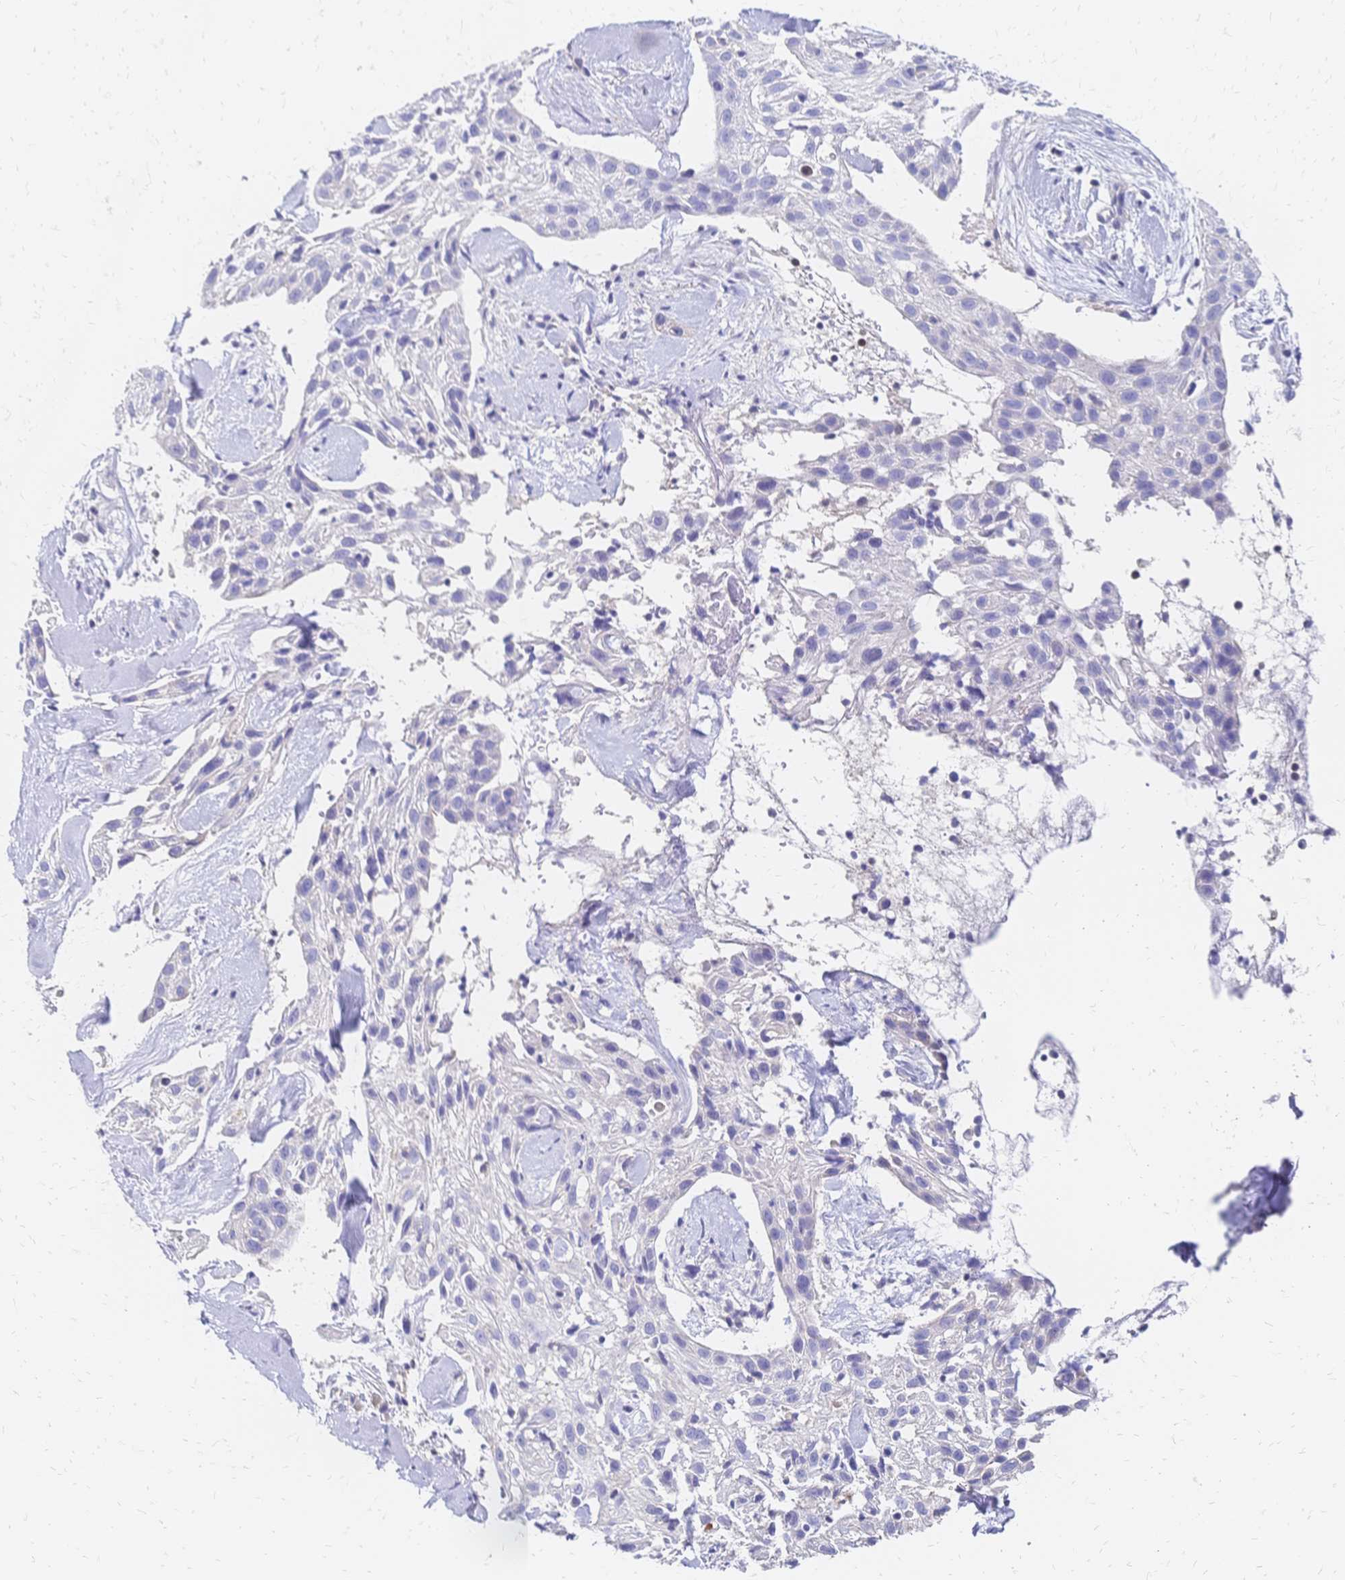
{"staining": {"intensity": "negative", "quantity": "none", "location": "none"}, "tissue": "skin cancer", "cell_type": "Tumor cells", "image_type": "cancer", "snomed": [{"axis": "morphology", "description": "Squamous cell carcinoma, NOS"}, {"axis": "topography", "description": "Skin"}], "caption": "Immunohistochemistry of human squamous cell carcinoma (skin) shows no expression in tumor cells. (Brightfield microscopy of DAB (3,3'-diaminobenzidine) immunohistochemistry at high magnification).", "gene": "DTNB", "patient": {"sex": "male", "age": 82}}